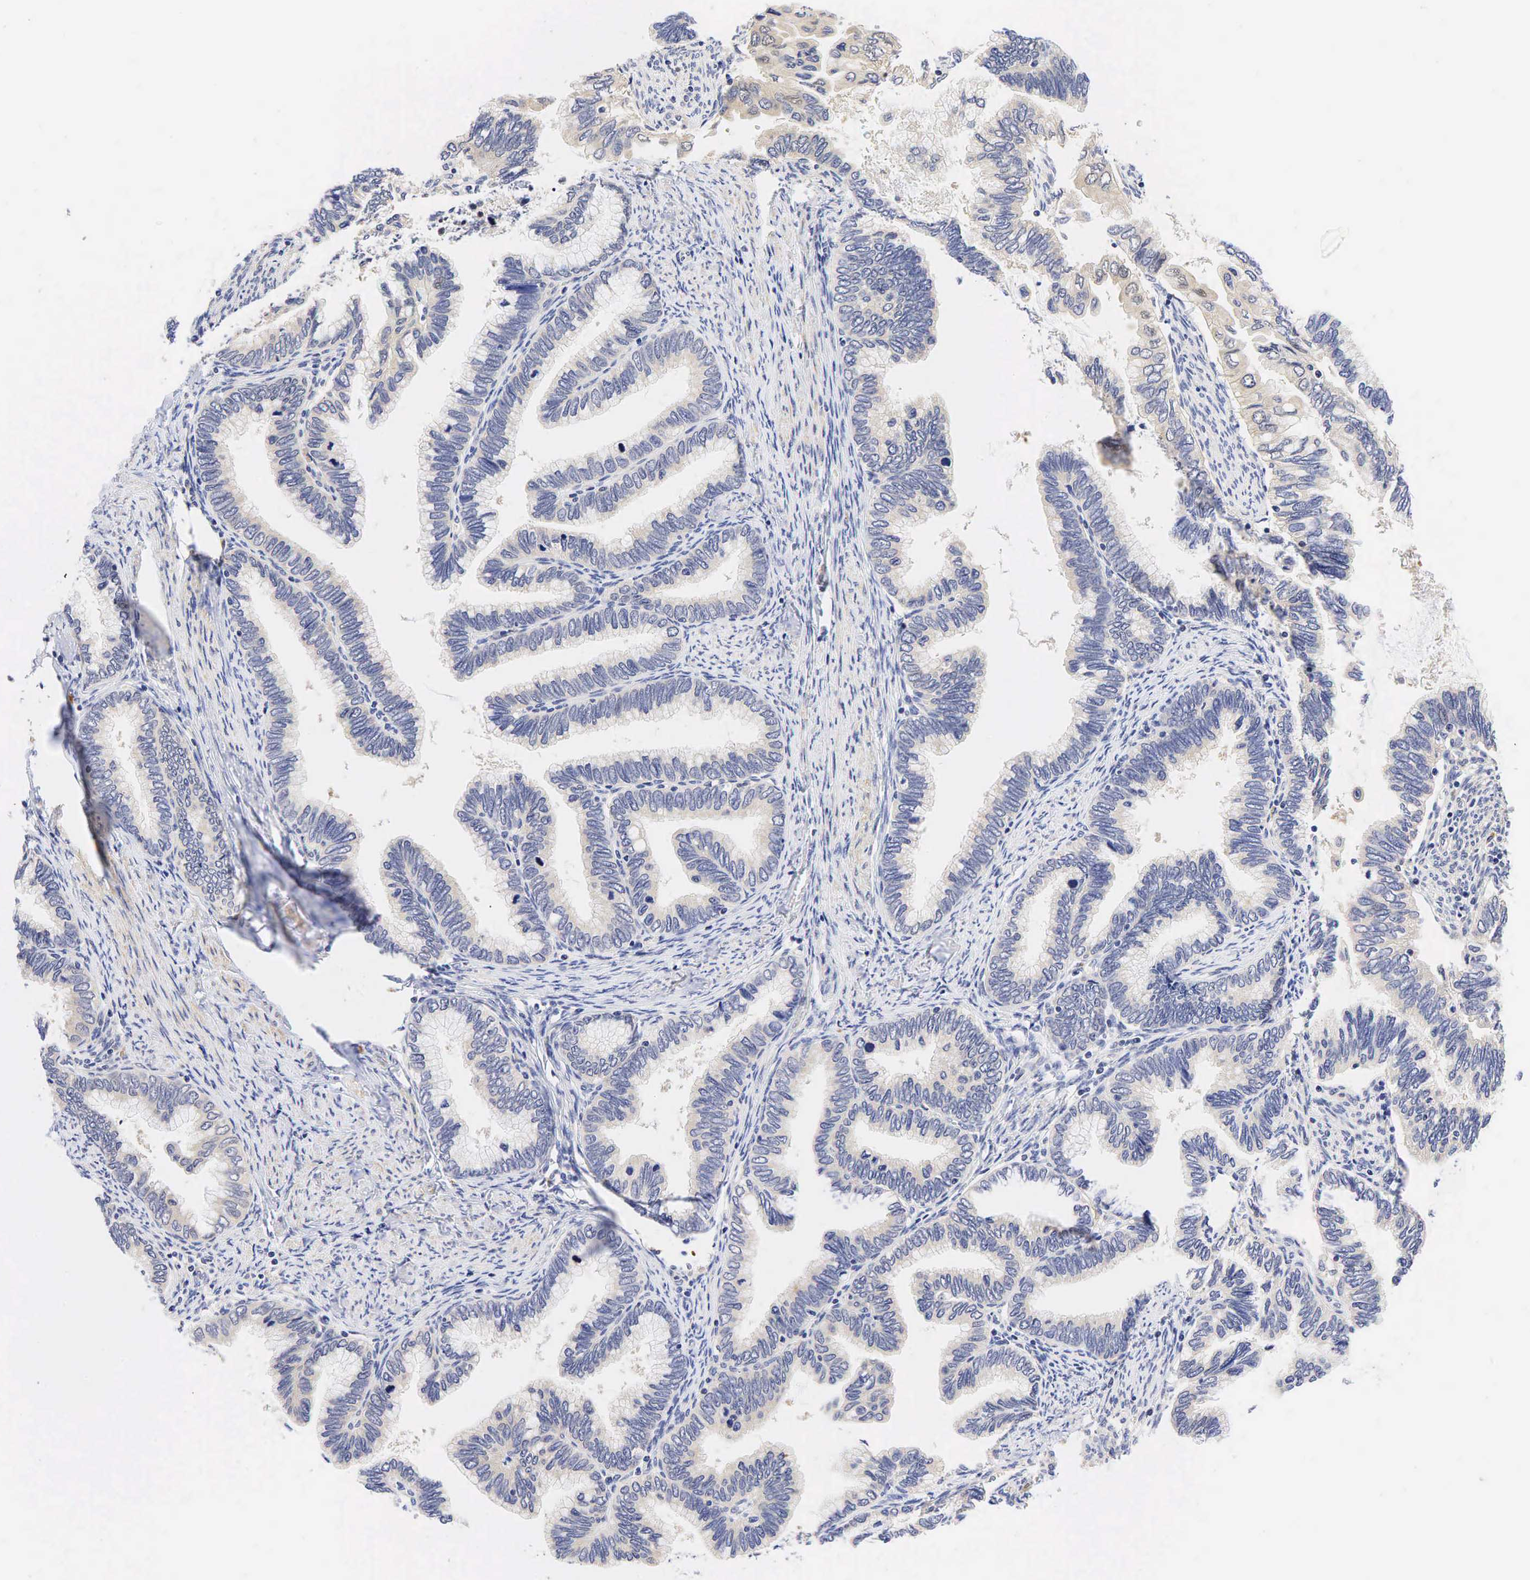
{"staining": {"intensity": "negative", "quantity": "none", "location": "none"}, "tissue": "cervical cancer", "cell_type": "Tumor cells", "image_type": "cancer", "snomed": [{"axis": "morphology", "description": "Adenocarcinoma, NOS"}, {"axis": "topography", "description": "Cervix"}], "caption": "An image of human adenocarcinoma (cervical) is negative for staining in tumor cells.", "gene": "CCND1", "patient": {"sex": "female", "age": 49}}